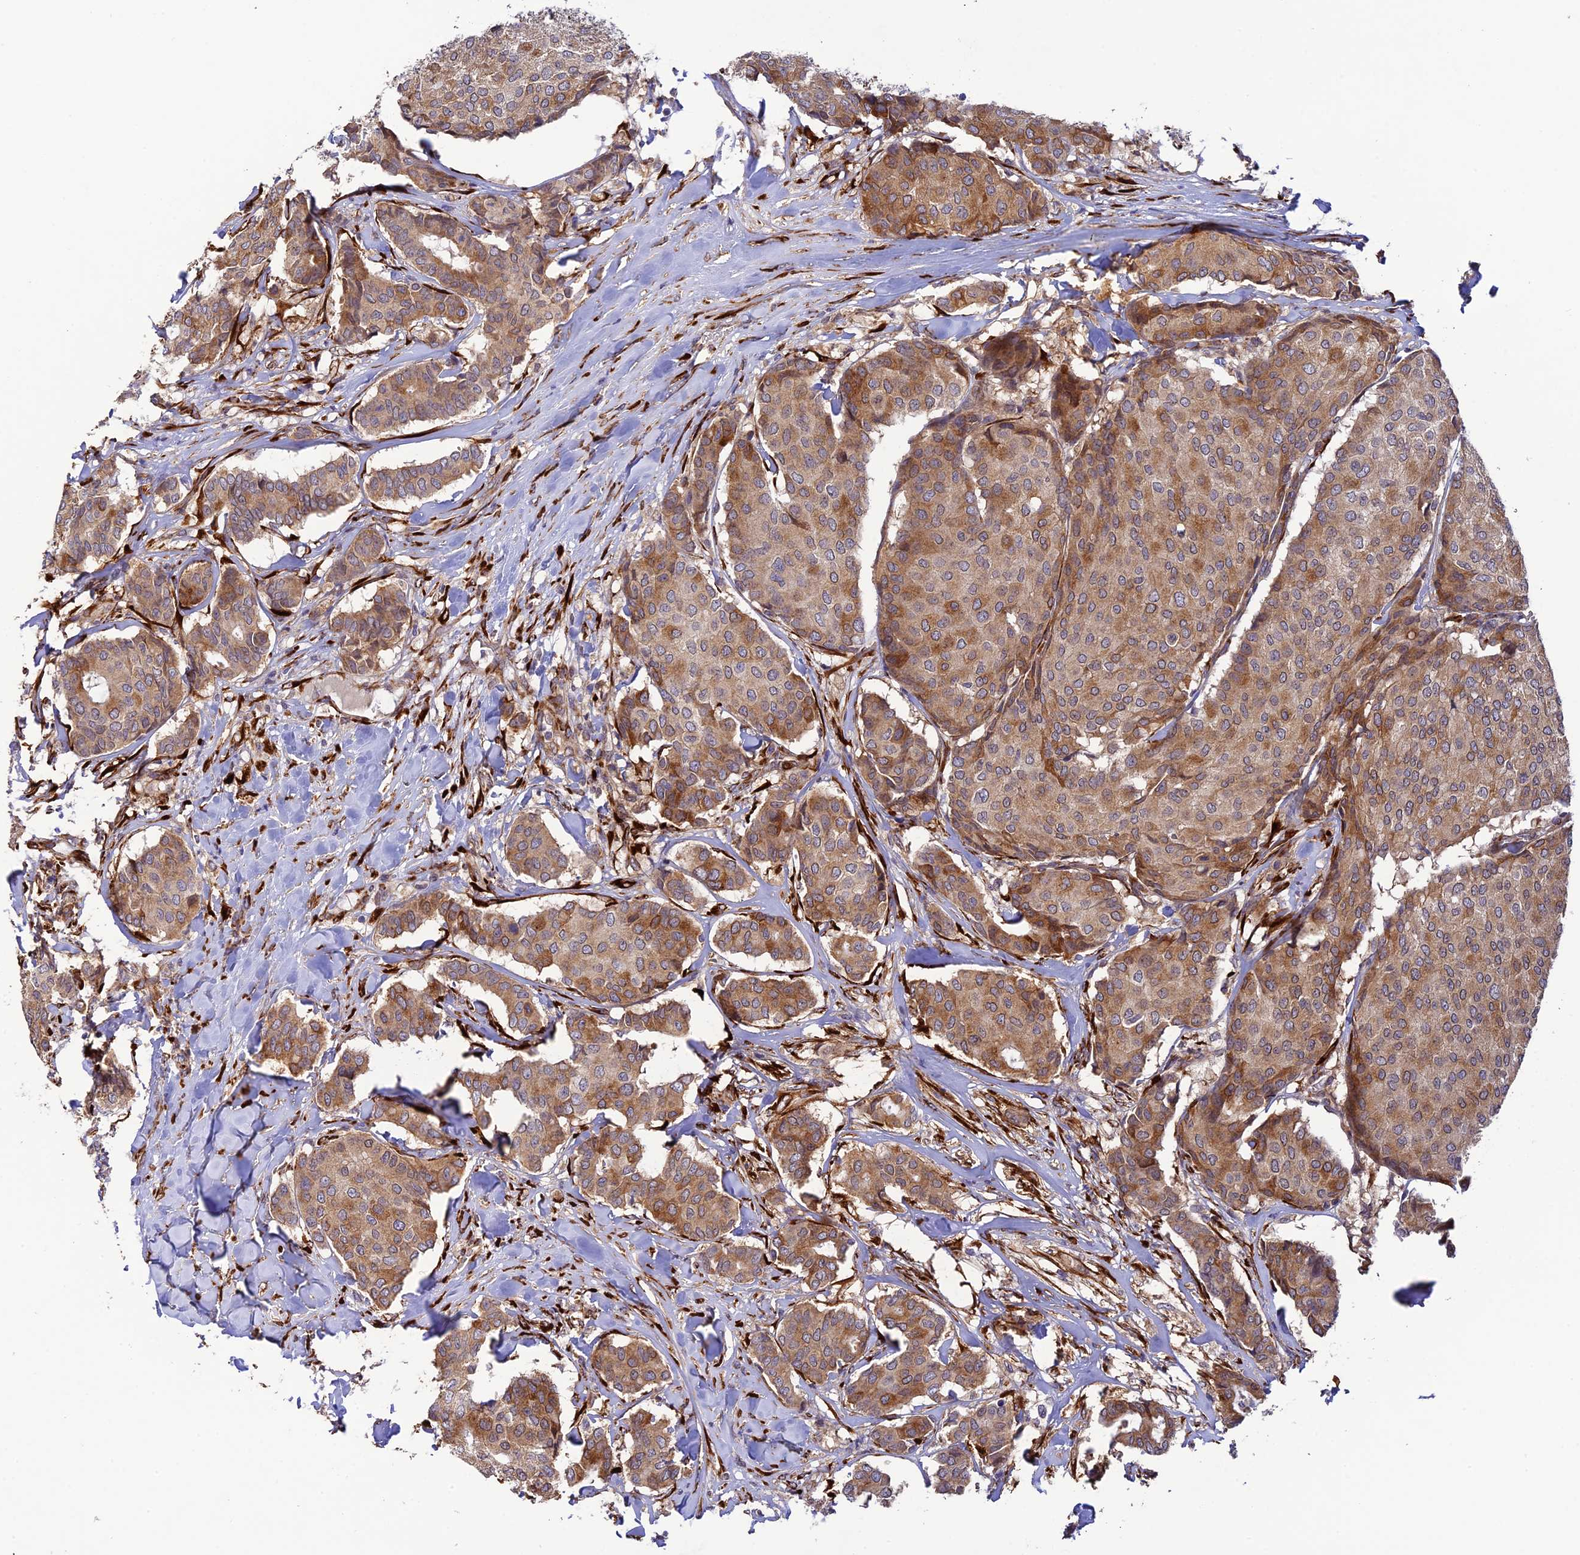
{"staining": {"intensity": "moderate", "quantity": ">75%", "location": "cytoplasmic/membranous"}, "tissue": "breast cancer", "cell_type": "Tumor cells", "image_type": "cancer", "snomed": [{"axis": "morphology", "description": "Duct carcinoma"}, {"axis": "topography", "description": "Breast"}], "caption": "Immunohistochemical staining of human breast infiltrating ductal carcinoma reveals moderate cytoplasmic/membranous protein staining in about >75% of tumor cells.", "gene": "P3H3", "patient": {"sex": "female", "age": 75}}